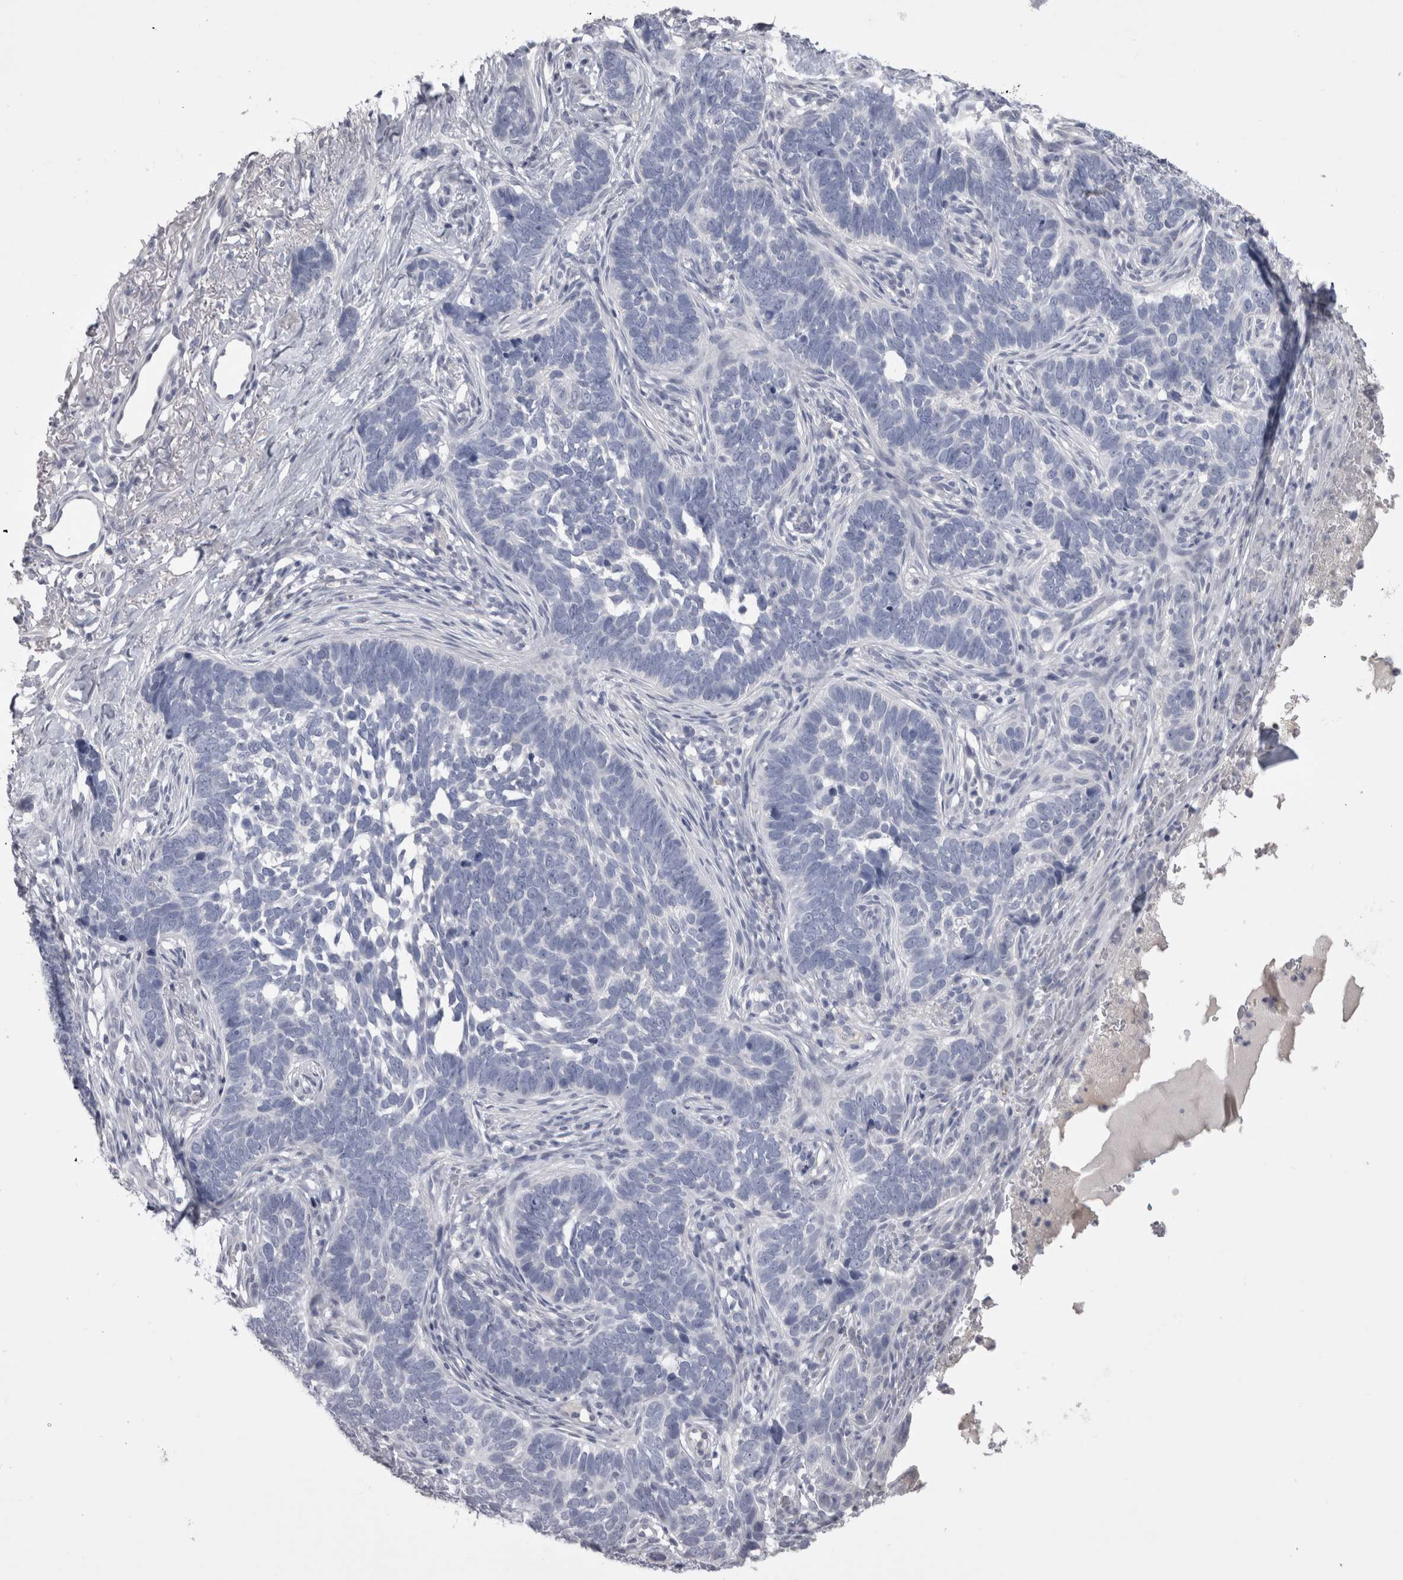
{"staining": {"intensity": "negative", "quantity": "none", "location": "none"}, "tissue": "skin cancer", "cell_type": "Tumor cells", "image_type": "cancer", "snomed": [{"axis": "morphology", "description": "Normal tissue, NOS"}, {"axis": "morphology", "description": "Basal cell carcinoma"}, {"axis": "topography", "description": "Skin"}], "caption": "Image shows no protein positivity in tumor cells of skin cancer (basal cell carcinoma) tissue.", "gene": "ADAM2", "patient": {"sex": "male", "age": 77}}